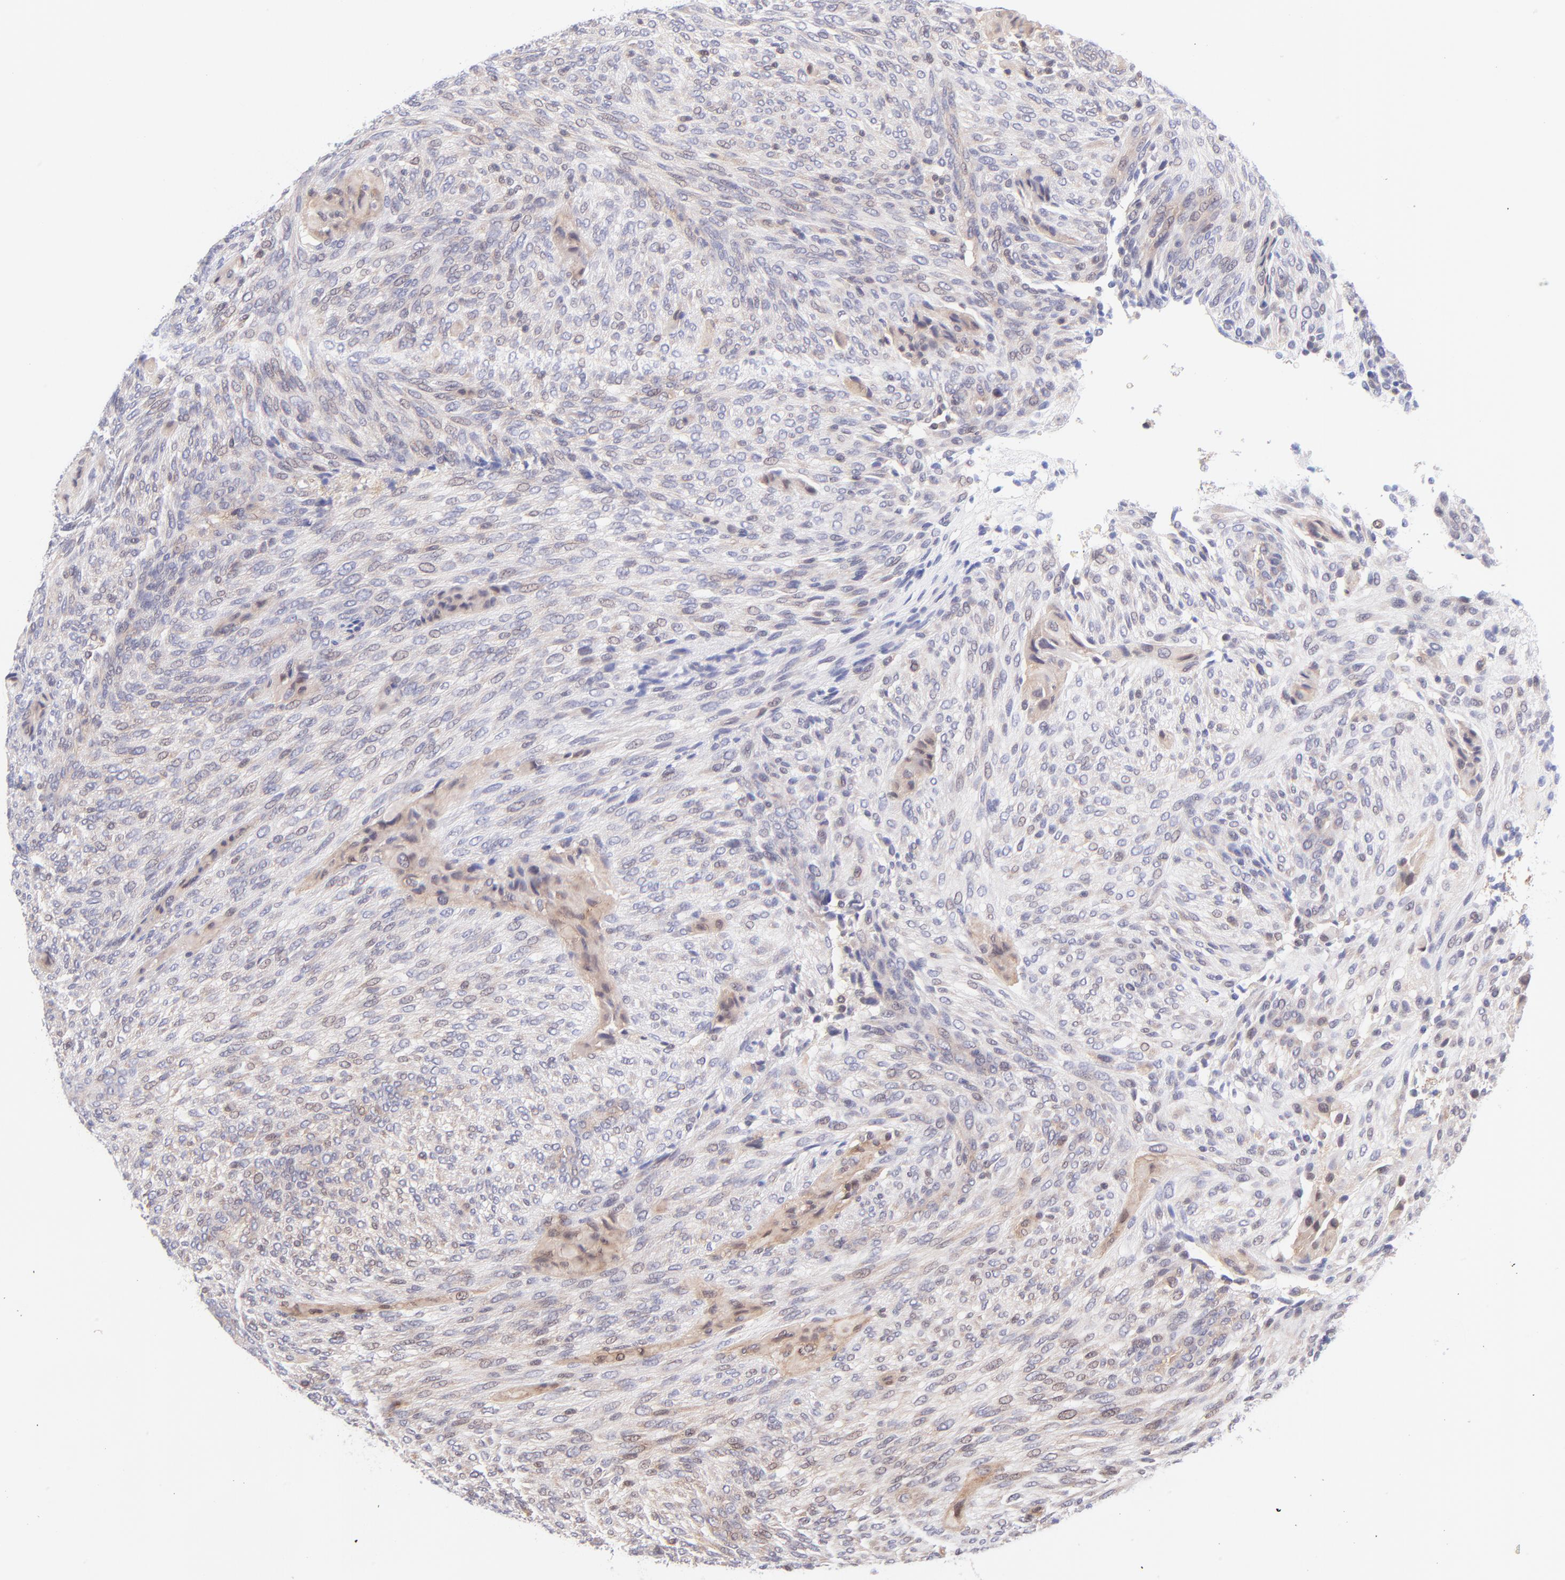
{"staining": {"intensity": "weak", "quantity": "<25%", "location": "cytoplasmic/membranous"}, "tissue": "glioma", "cell_type": "Tumor cells", "image_type": "cancer", "snomed": [{"axis": "morphology", "description": "Glioma, malignant, High grade"}, {"axis": "topography", "description": "Cerebral cortex"}], "caption": "Immunohistochemistry of human malignant glioma (high-grade) demonstrates no positivity in tumor cells.", "gene": "PBDC1", "patient": {"sex": "female", "age": 55}}